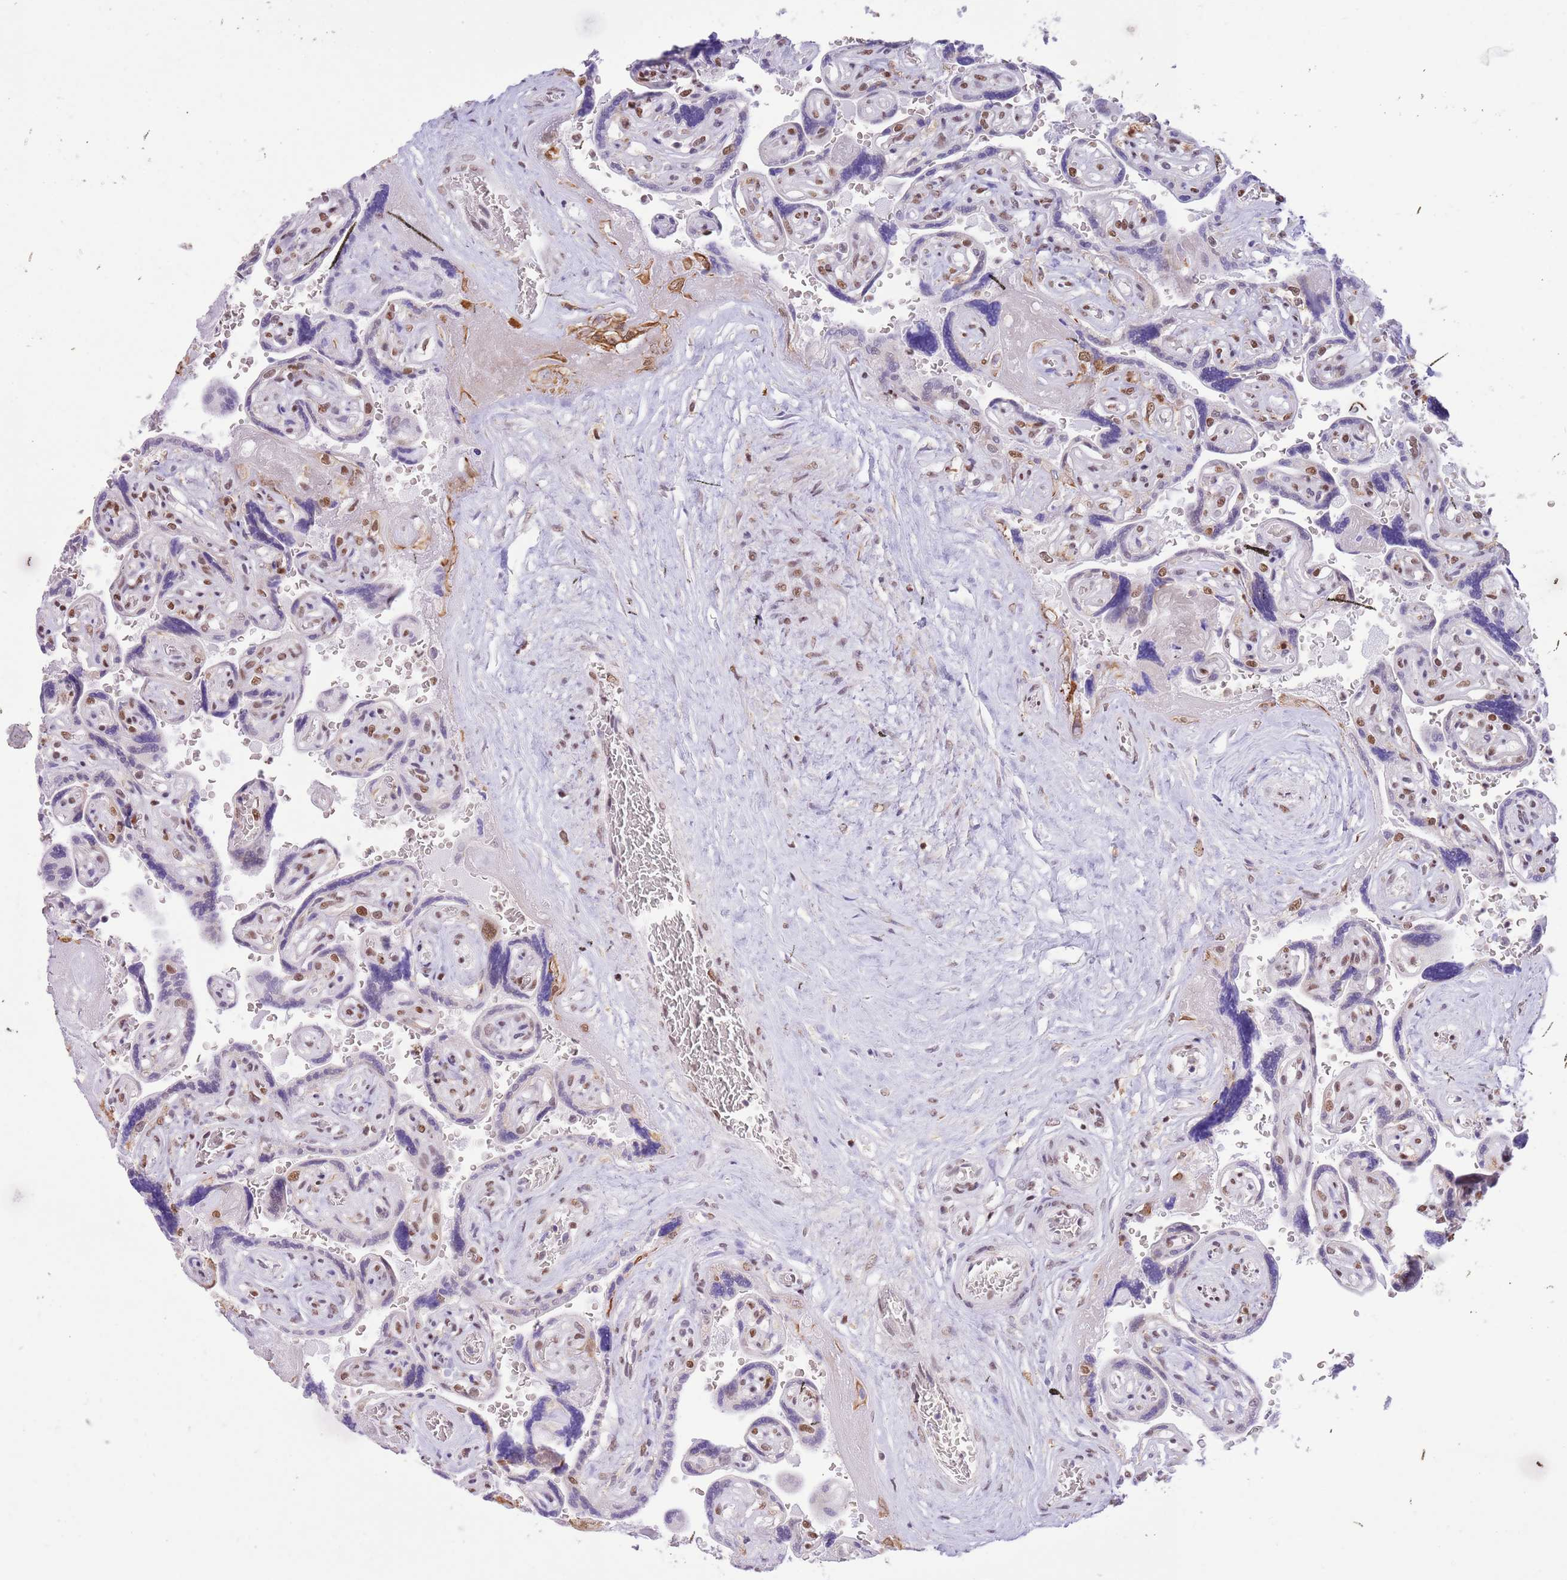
{"staining": {"intensity": "moderate", "quantity": ">75%", "location": "cytoplasmic/membranous,nuclear"}, "tissue": "placenta", "cell_type": "Decidual cells", "image_type": "normal", "snomed": [{"axis": "morphology", "description": "Normal tissue, NOS"}, {"axis": "topography", "description": "Placenta"}], "caption": "Protein analysis of benign placenta reveals moderate cytoplasmic/membranous,nuclear positivity in approximately >75% of decidual cells. (Brightfield microscopy of DAB IHC at high magnification).", "gene": "TRIM32", "patient": {"sex": "female", "age": 32}}